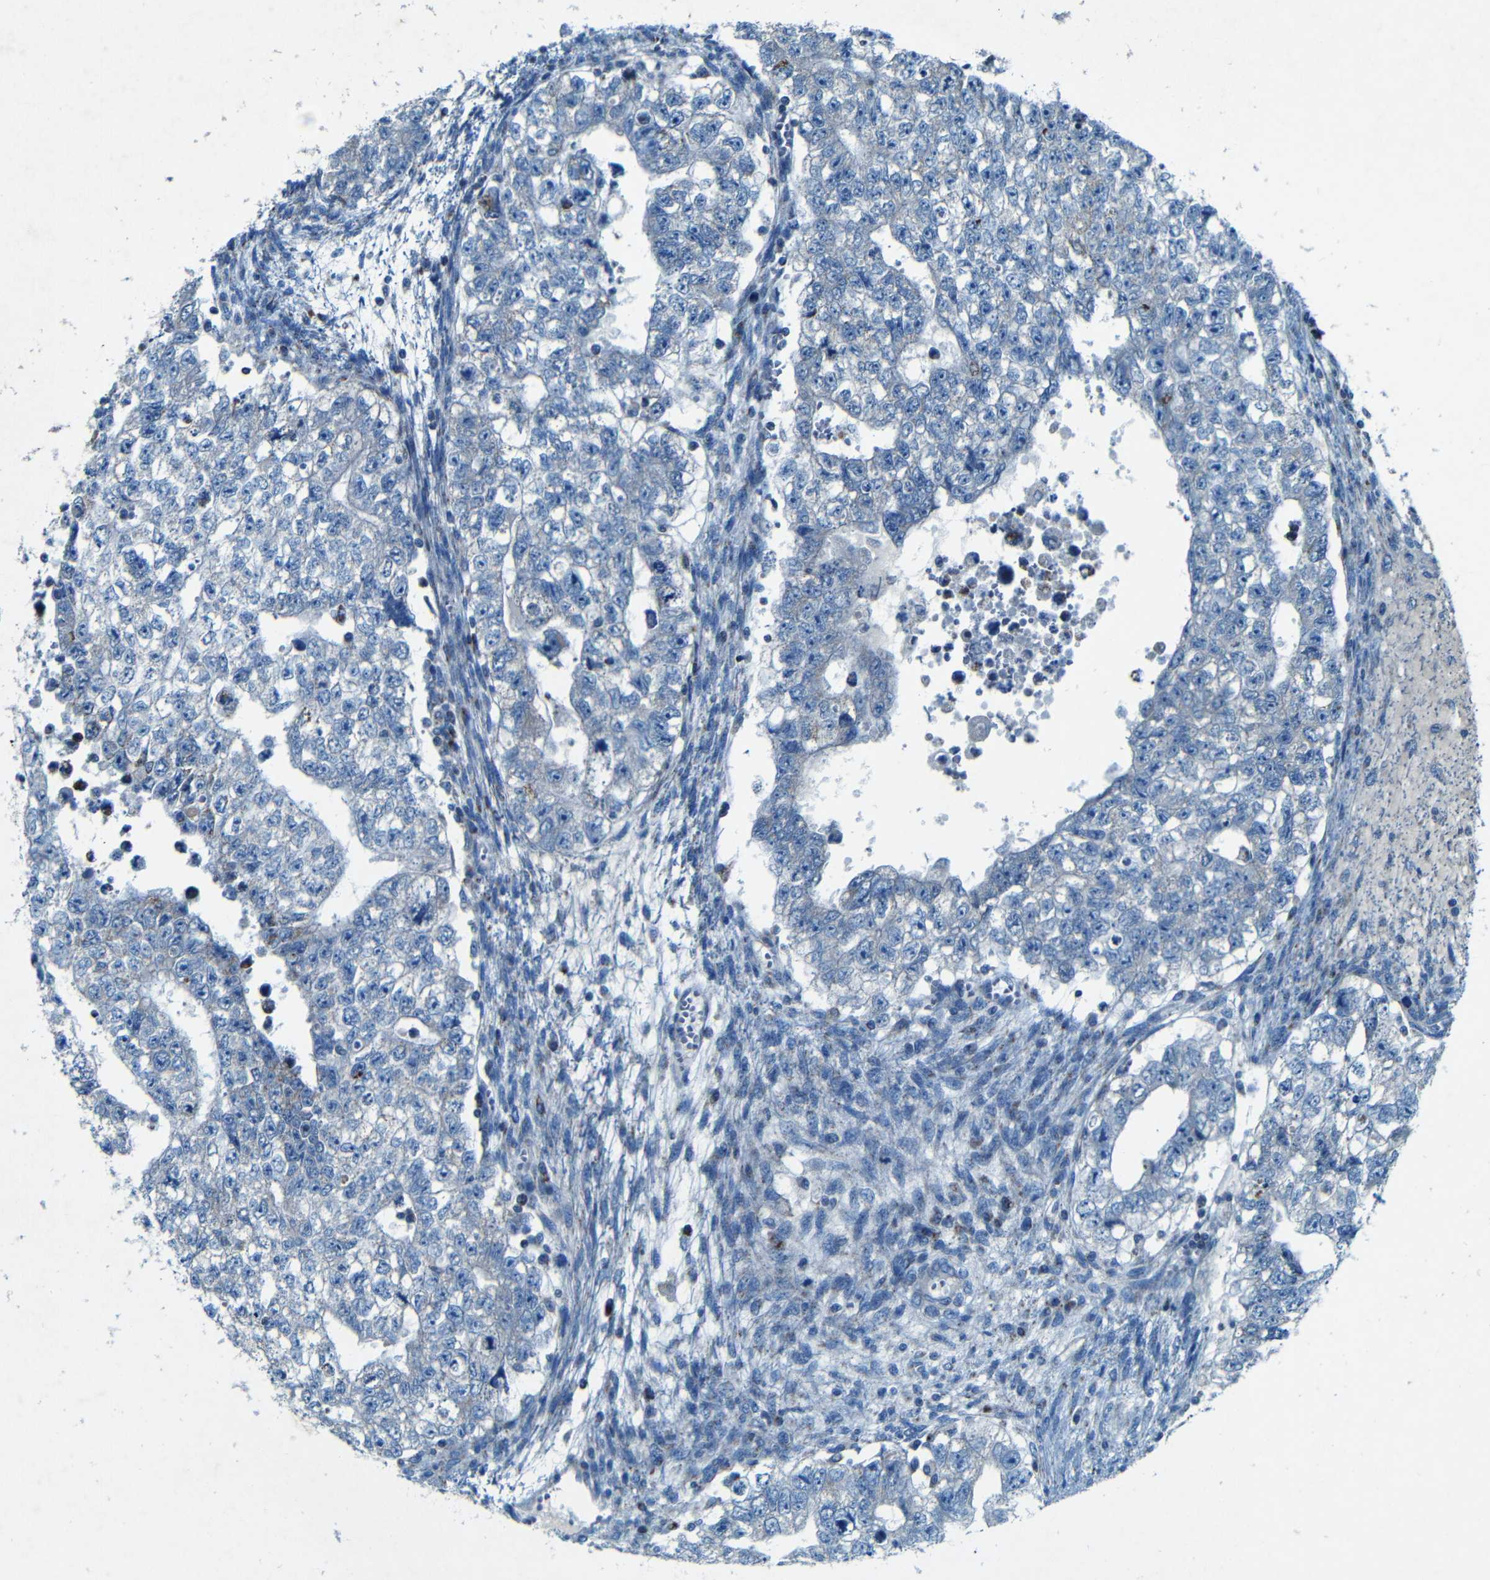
{"staining": {"intensity": "negative", "quantity": "none", "location": "none"}, "tissue": "testis cancer", "cell_type": "Tumor cells", "image_type": "cancer", "snomed": [{"axis": "morphology", "description": "Seminoma, NOS"}, {"axis": "morphology", "description": "Carcinoma, Embryonal, NOS"}, {"axis": "topography", "description": "Testis"}], "caption": "A high-resolution image shows immunohistochemistry (IHC) staining of testis cancer, which reveals no significant staining in tumor cells.", "gene": "WSCD2", "patient": {"sex": "male", "age": 38}}